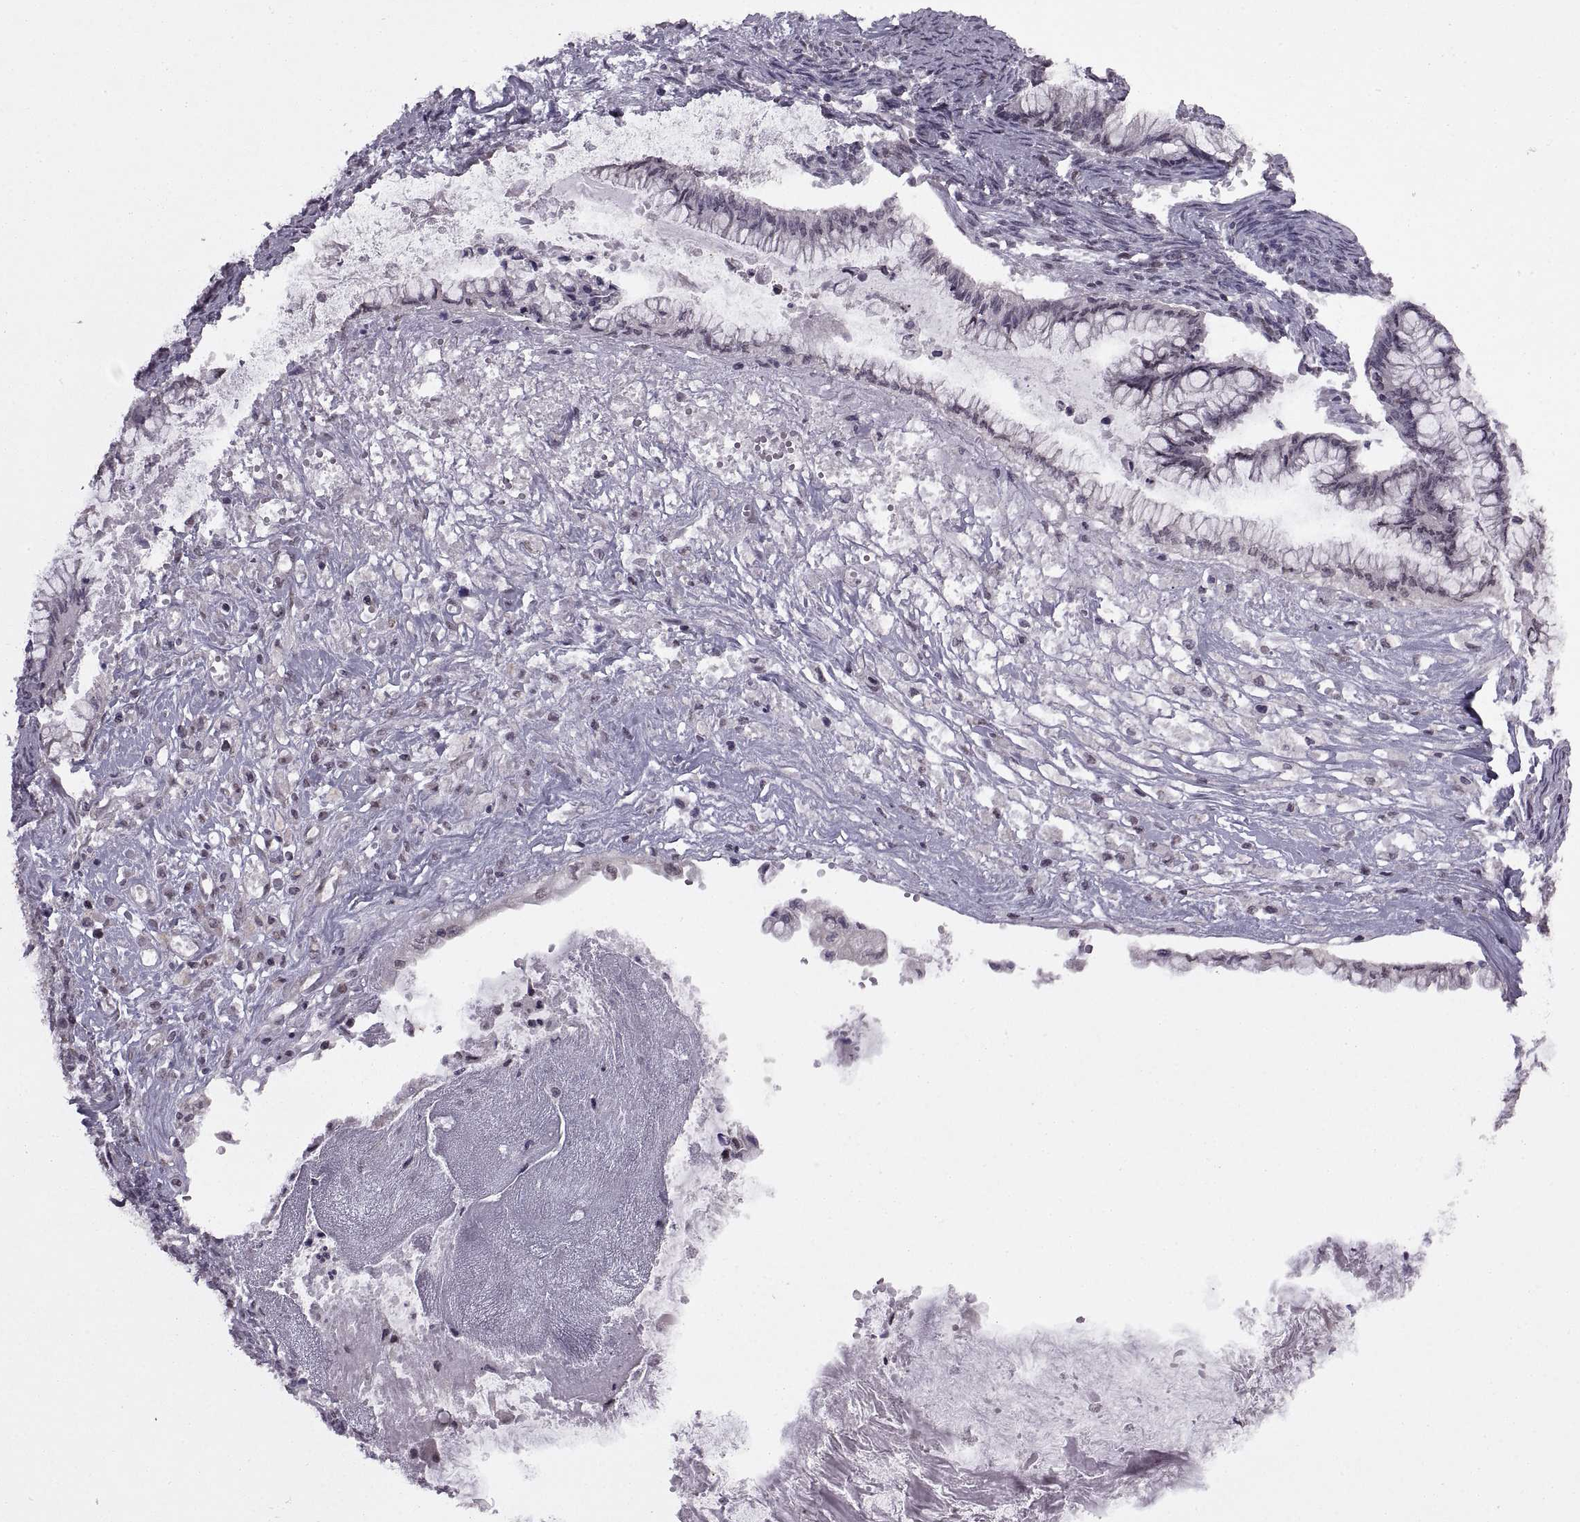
{"staining": {"intensity": "negative", "quantity": "none", "location": "none"}, "tissue": "ovarian cancer", "cell_type": "Tumor cells", "image_type": "cancer", "snomed": [{"axis": "morphology", "description": "Cystadenocarcinoma, mucinous, NOS"}, {"axis": "topography", "description": "Ovary"}], "caption": "DAB (3,3'-diaminobenzidine) immunohistochemical staining of human ovarian mucinous cystadenocarcinoma displays no significant positivity in tumor cells.", "gene": "INTS3", "patient": {"sex": "female", "age": 67}}